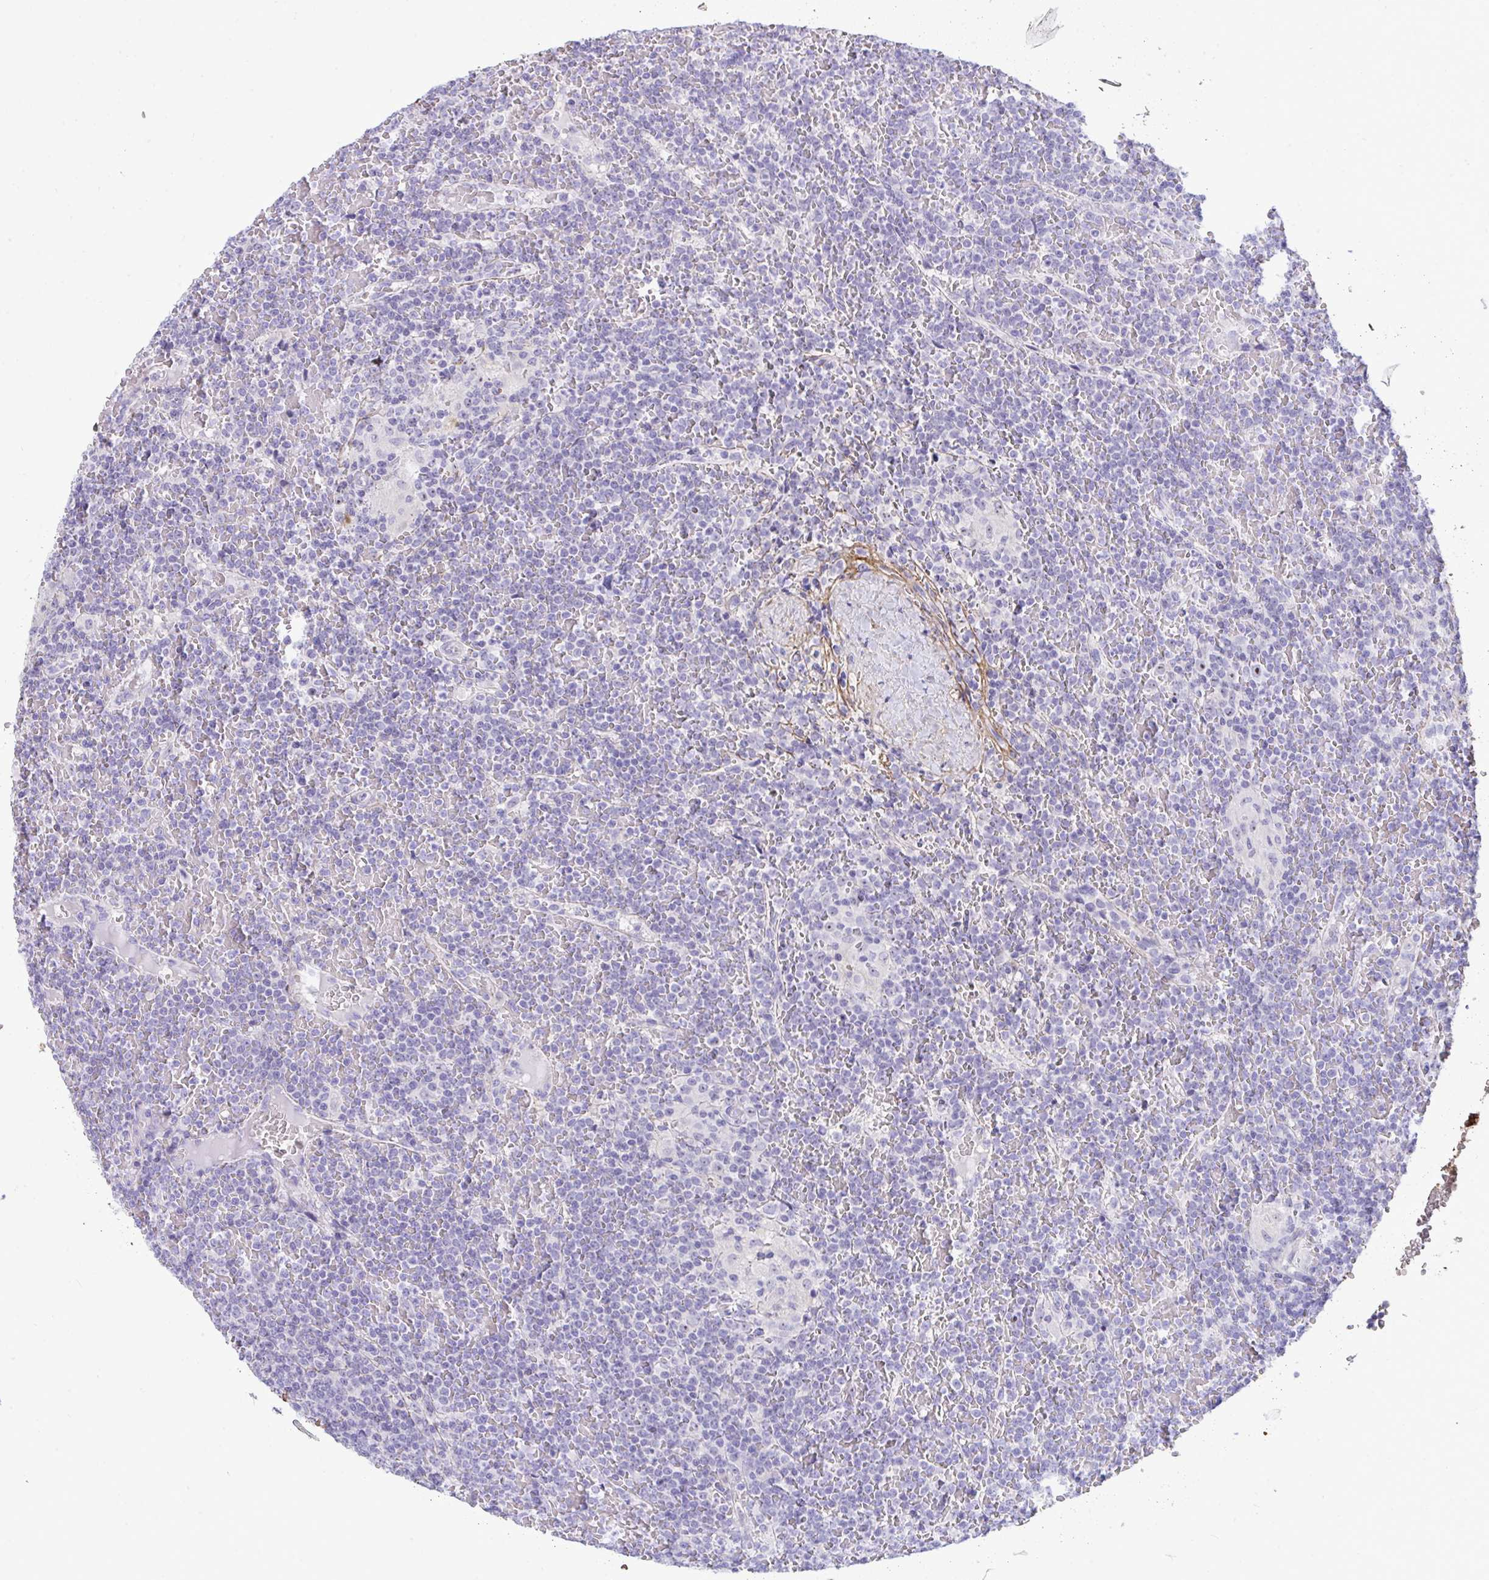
{"staining": {"intensity": "negative", "quantity": "none", "location": "none"}, "tissue": "lymphoma", "cell_type": "Tumor cells", "image_type": "cancer", "snomed": [{"axis": "morphology", "description": "Malignant lymphoma, non-Hodgkin's type, Low grade"}, {"axis": "topography", "description": "Spleen"}], "caption": "Immunohistochemistry of human low-grade malignant lymphoma, non-Hodgkin's type exhibits no positivity in tumor cells.", "gene": "LHFPL6", "patient": {"sex": "female", "age": 19}}